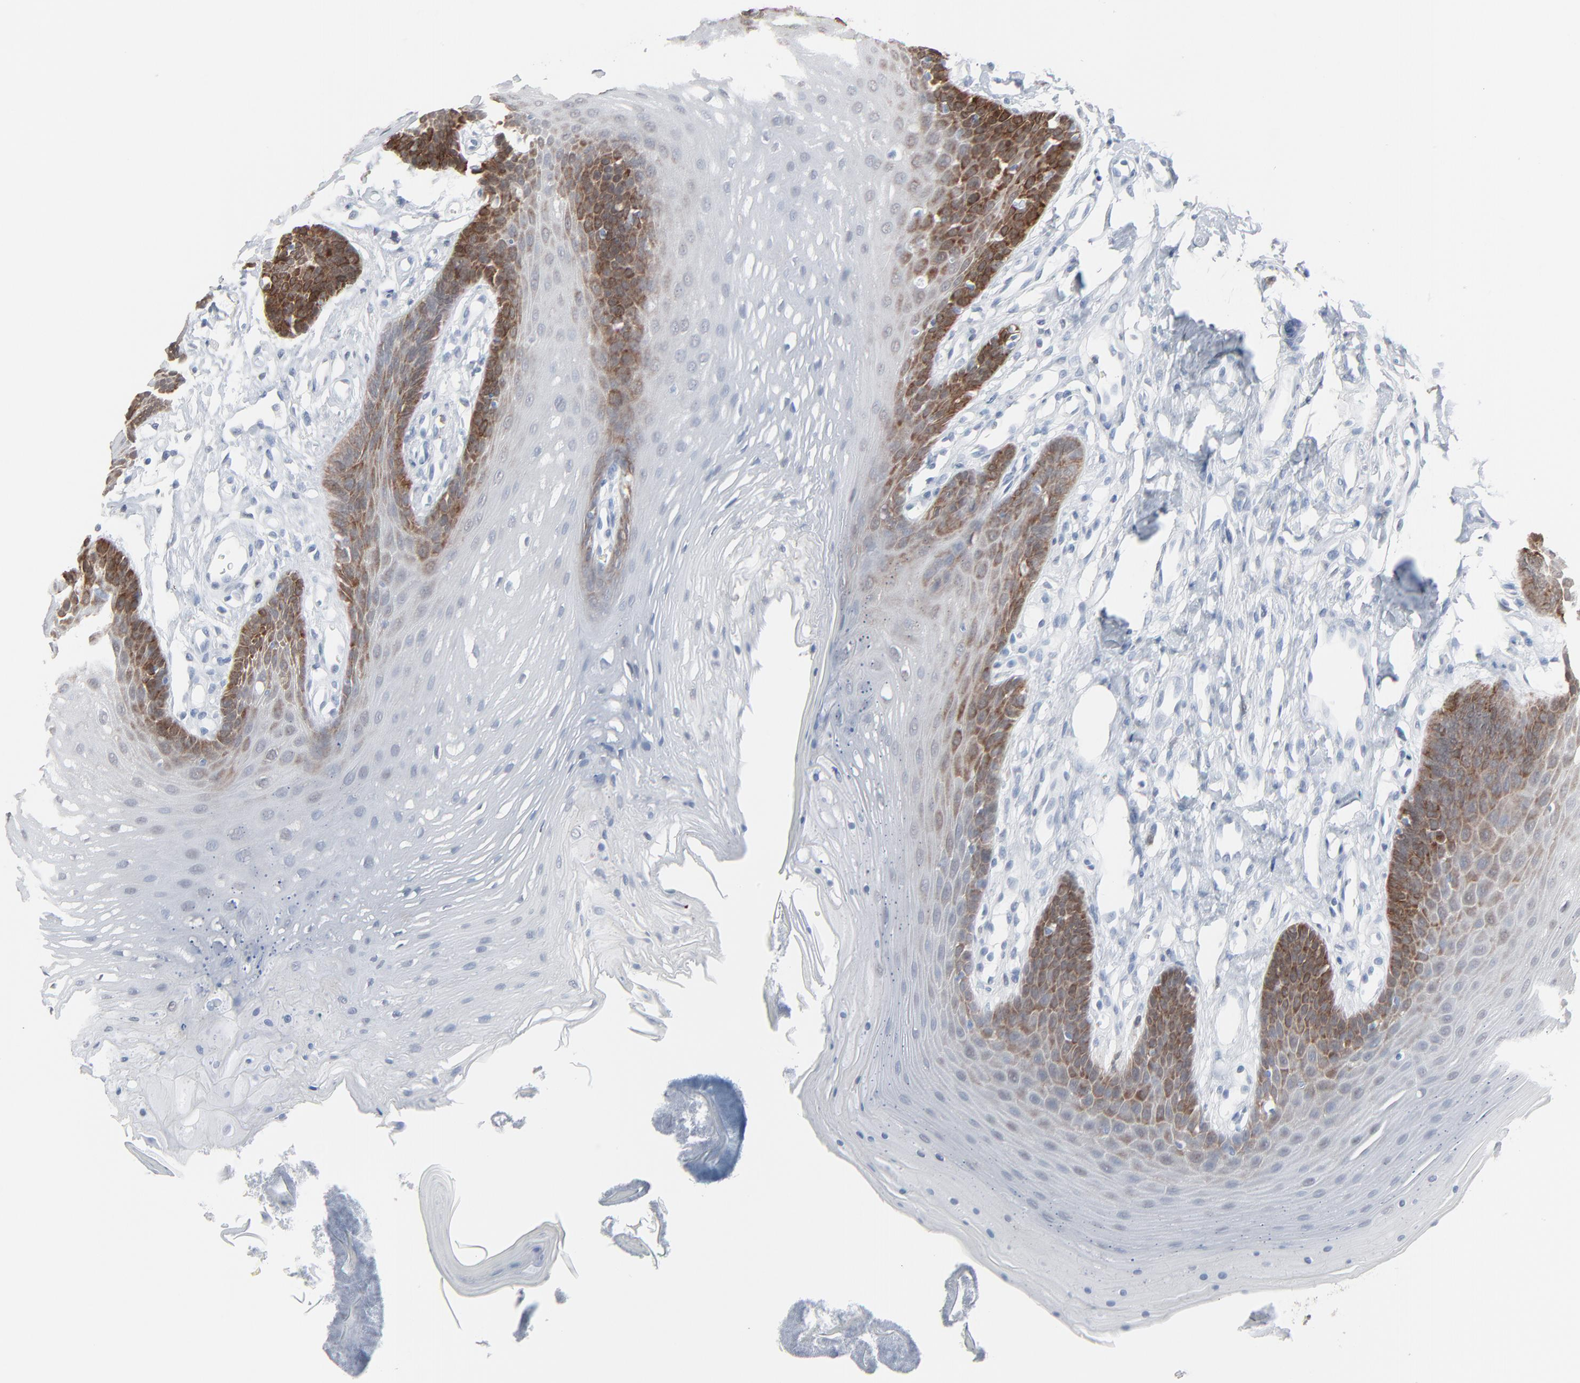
{"staining": {"intensity": "strong", "quantity": "<25%", "location": "cytoplasmic/membranous"}, "tissue": "oral mucosa", "cell_type": "Squamous epithelial cells", "image_type": "normal", "snomed": [{"axis": "morphology", "description": "Normal tissue, NOS"}, {"axis": "topography", "description": "Oral tissue"}], "caption": "Oral mucosa stained for a protein exhibits strong cytoplasmic/membranous positivity in squamous epithelial cells. The protein of interest is stained brown, and the nuclei are stained in blue (DAB (3,3'-diaminobenzidine) IHC with brightfield microscopy, high magnification).", "gene": "PHGDH", "patient": {"sex": "male", "age": 62}}